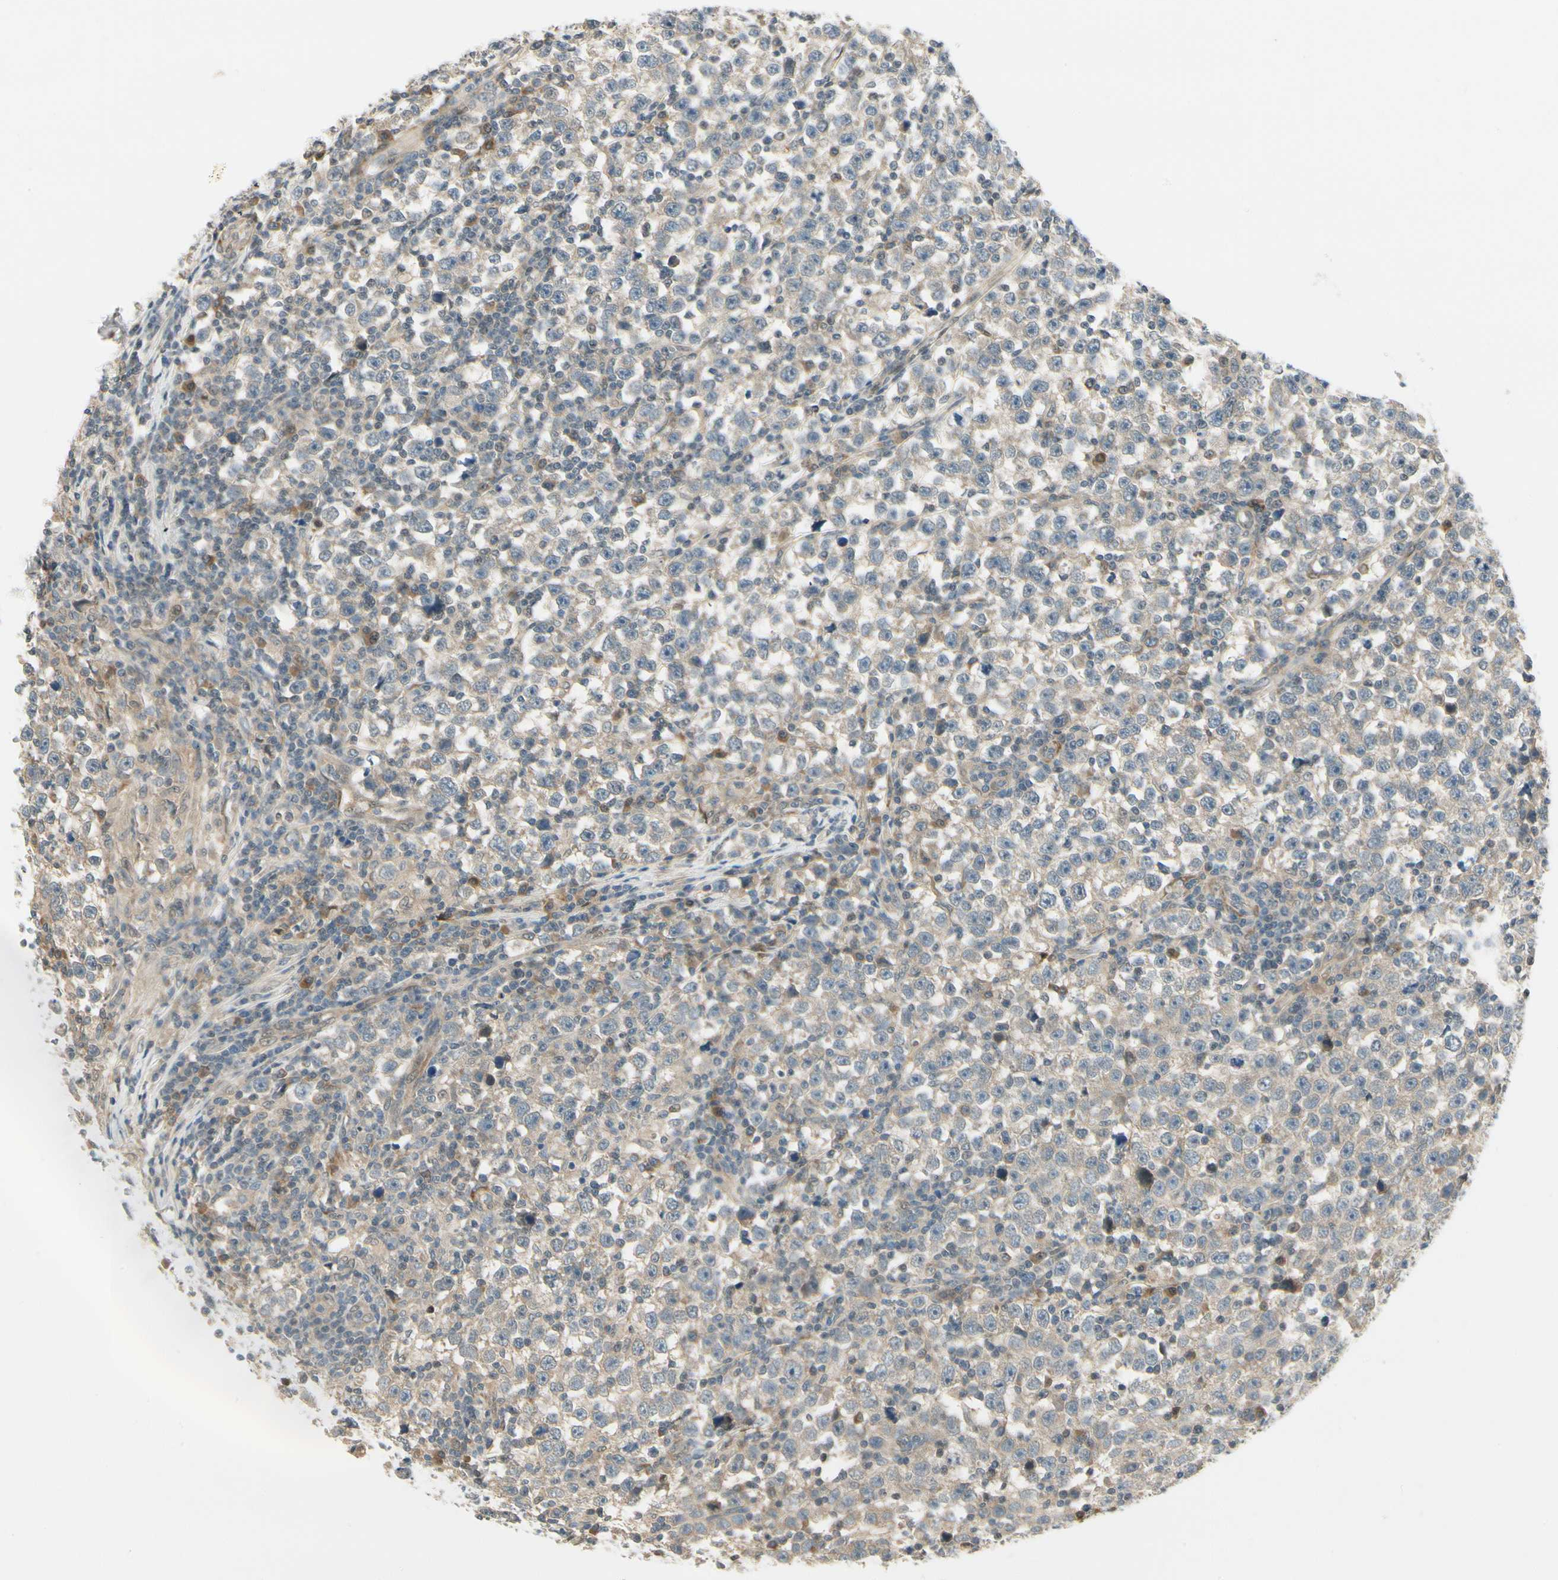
{"staining": {"intensity": "weak", "quantity": "<25%", "location": "cytoplasmic/membranous"}, "tissue": "testis cancer", "cell_type": "Tumor cells", "image_type": "cancer", "snomed": [{"axis": "morphology", "description": "Seminoma, NOS"}, {"axis": "topography", "description": "Testis"}], "caption": "Seminoma (testis) was stained to show a protein in brown. There is no significant positivity in tumor cells.", "gene": "EPHB3", "patient": {"sex": "male", "age": 43}}